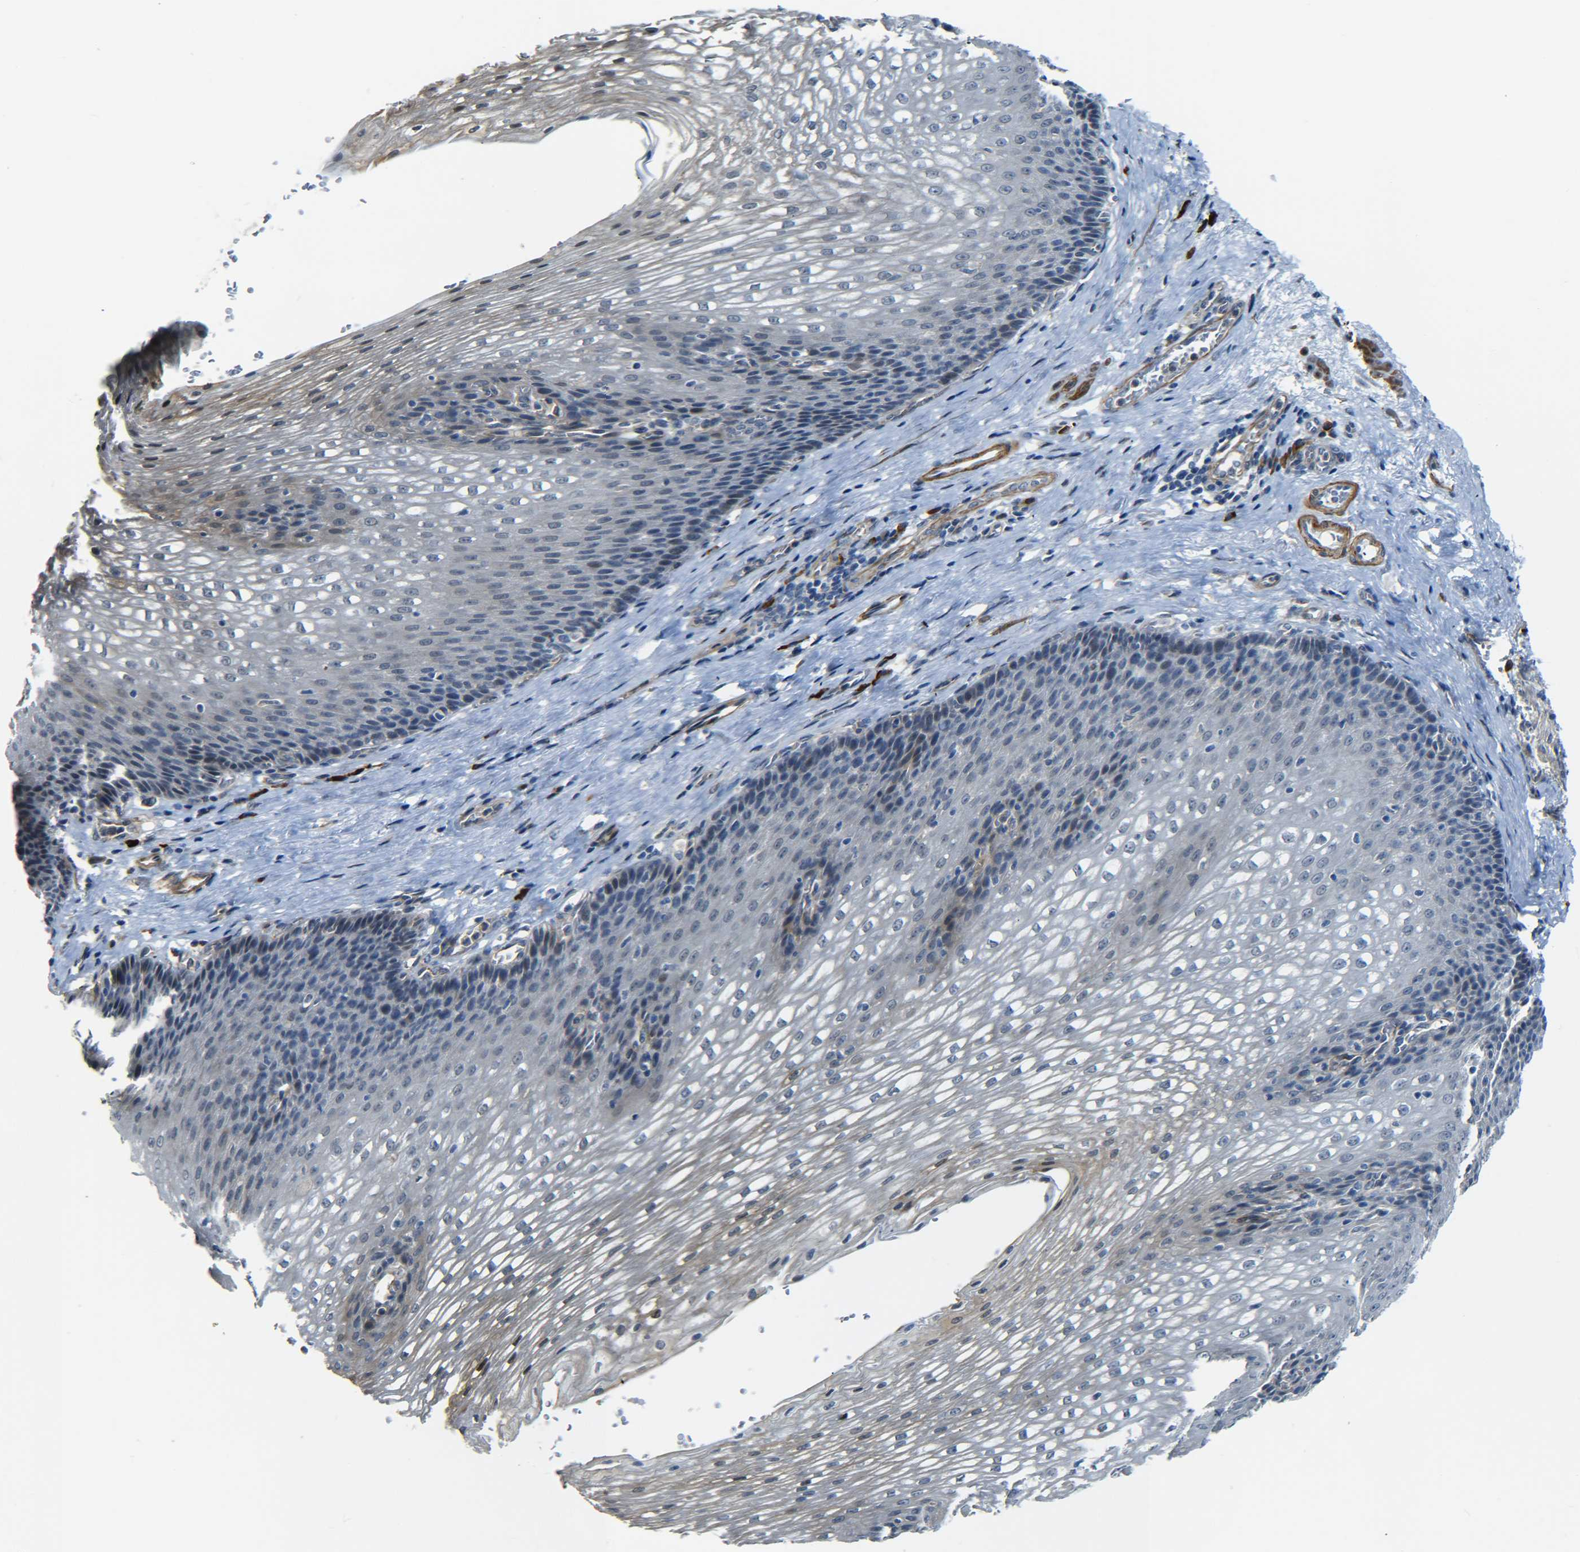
{"staining": {"intensity": "moderate", "quantity": "<25%", "location": "cytoplasmic/membranous"}, "tissue": "esophagus", "cell_type": "Squamous epithelial cells", "image_type": "normal", "snomed": [{"axis": "morphology", "description": "Normal tissue, NOS"}, {"axis": "topography", "description": "Esophagus"}], "caption": "Immunohistochemistry (IHC) staining of benign esophagus, which displays low levels of moderate cytoplasmic/membranous positivity in about <25% of squamous epithelial cells indicating moderate cytoplasmic/membranous protein staining. The staining was performed using DAB (3,3'-diaminobenzidine) (brown) for protein detection and nuclei were counterstained in hematoxylin (blue).", "gene": "MEIS1", "patient": {"sex": "male", "age": 48}}